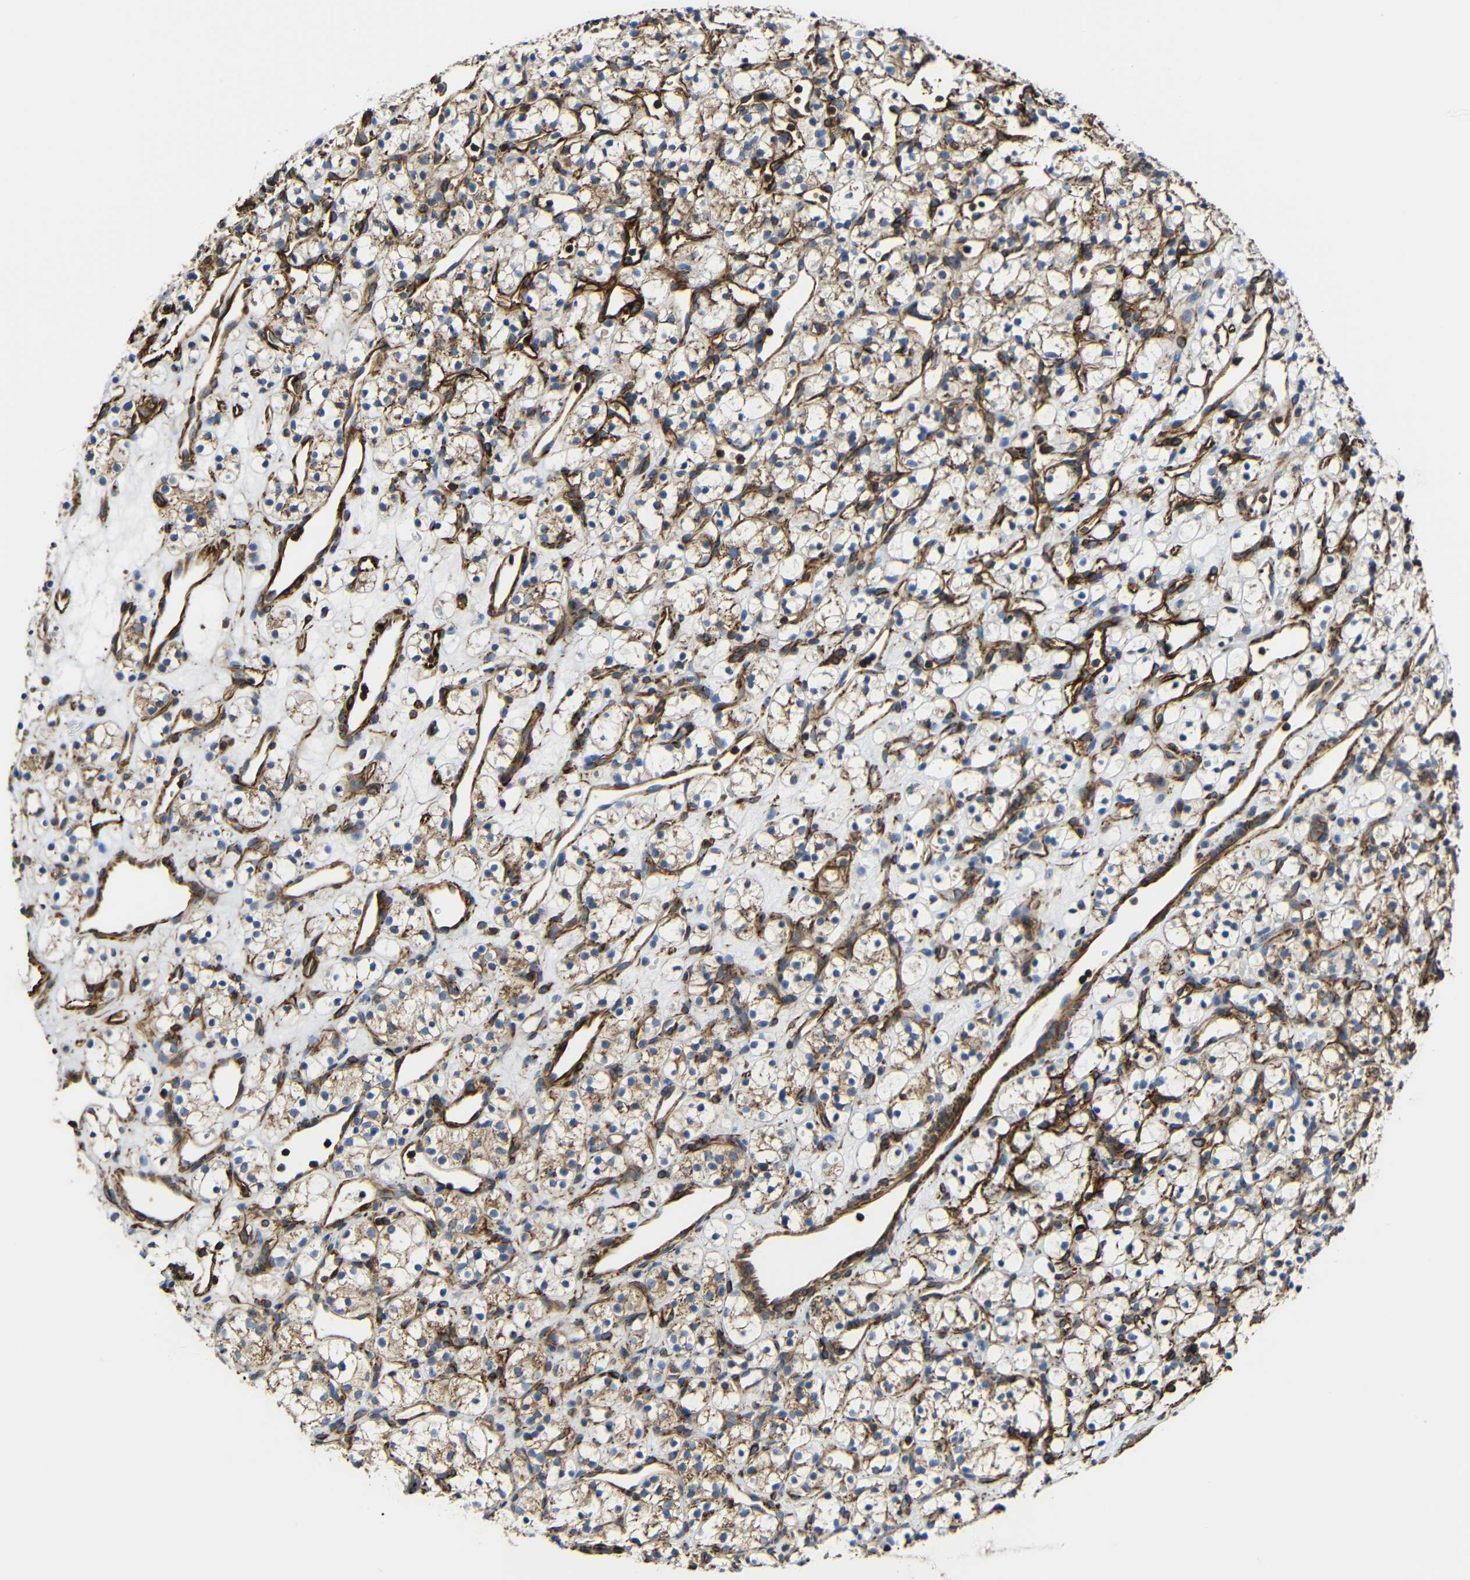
{"staining": {"intensity": "moderate", "quantity": "25%-75%", "location": "cytoplasmic/membranous"}, "tissue": "renal cancer", "cell_type": "Tumor cells", "image_type": "cancer", "snomed": [{"axis": "morphology", "description": "Adenocarcinoma, NOS"}, {"axis": "topography", "description": "Kidney"}], "caption": "Protein staining of adenocarcinoma (renal) tissue demonstrates moderate cytoplasmic/membranous expression in approximately 25%-75% of tumor cells. Using DAB (3,3'-diaminobenzidine) (brown) and hematoxylin (blue) stains, captured at high magnification using brightfield microscopy.", "gene": "IGSF10", "patient": {"sex": "female", "age": 60}}